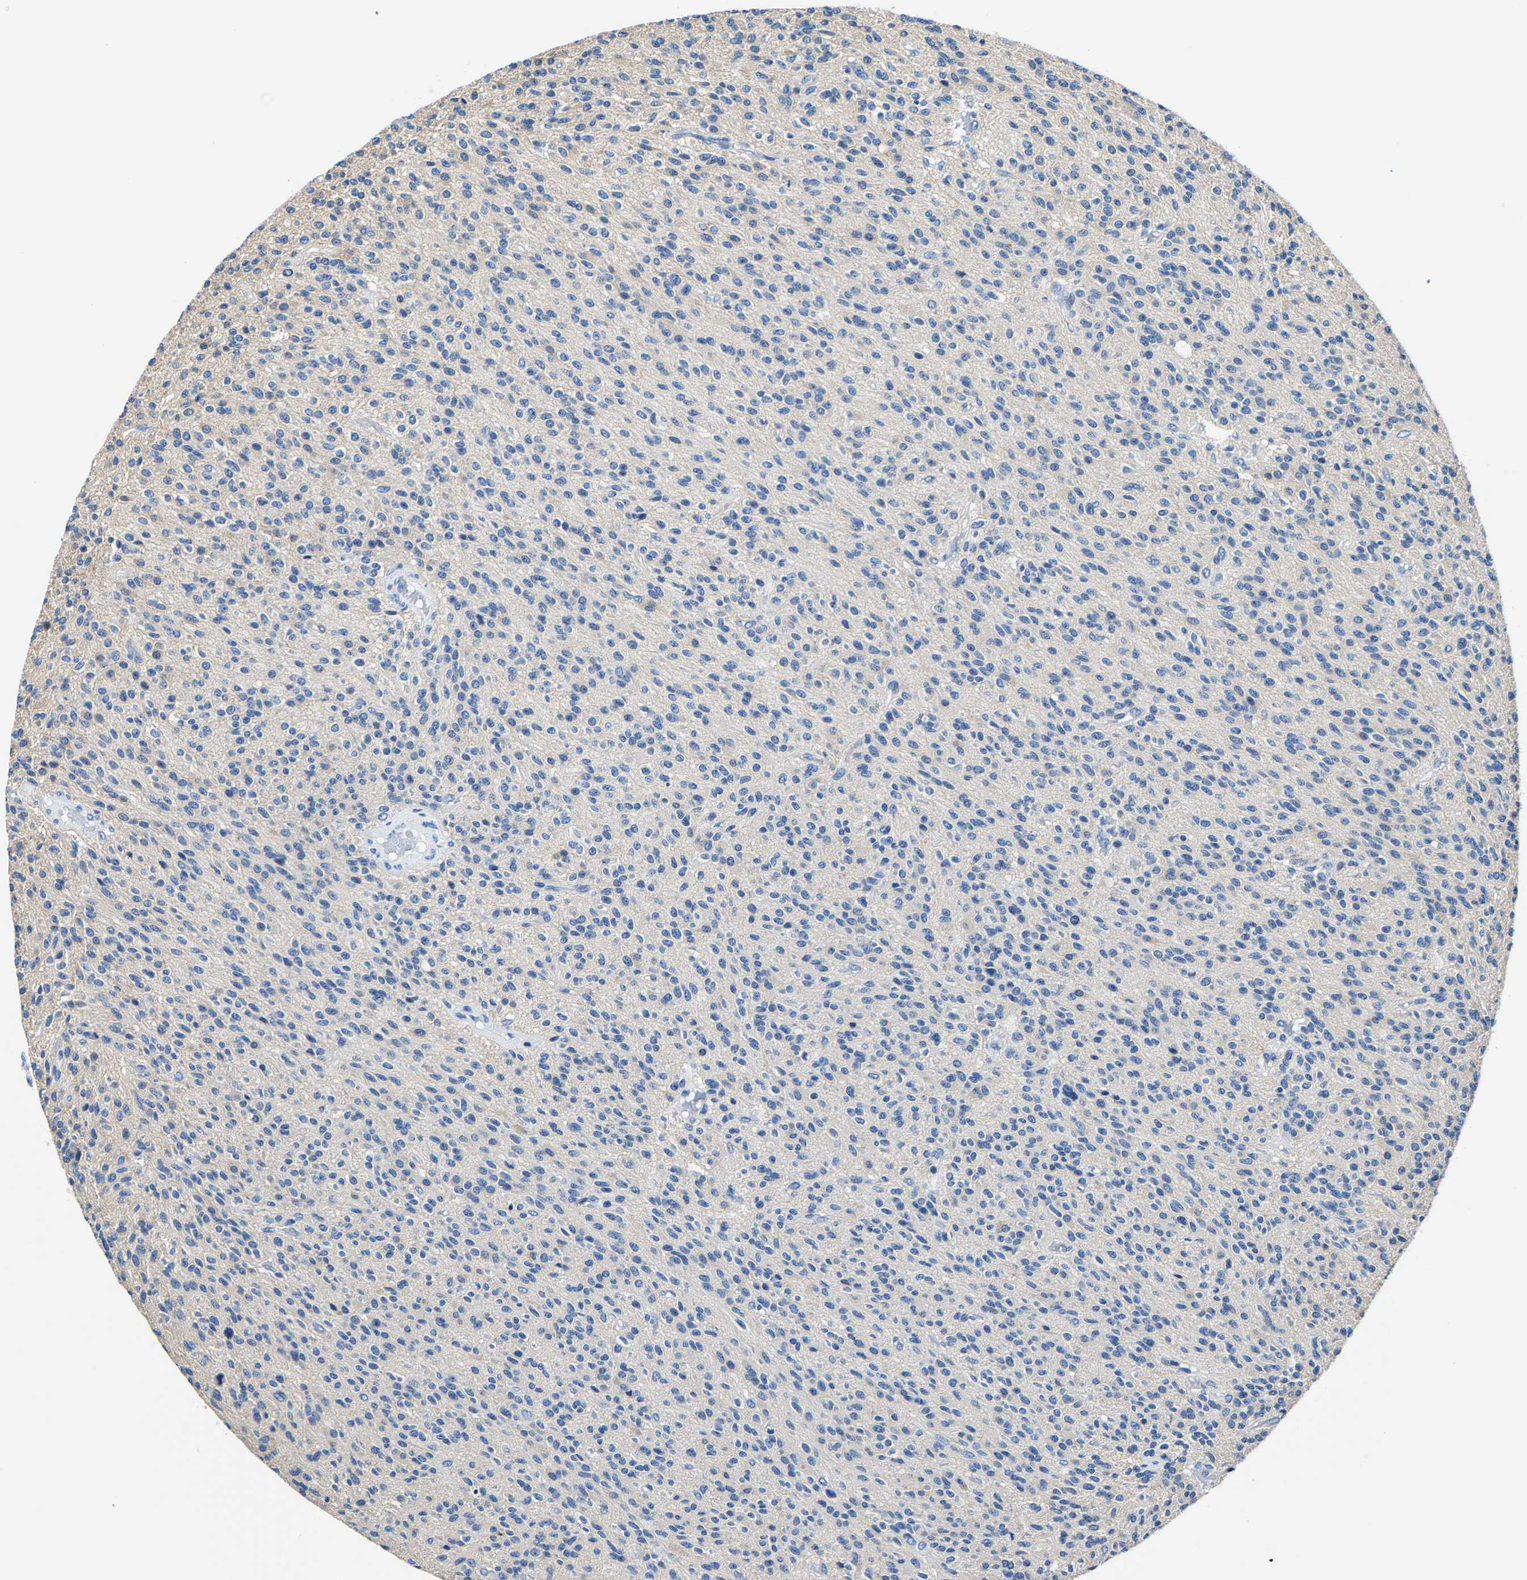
{"staining": {"intensity": "negative", "quantity": "none", "location": "none"}, "tissue": "glioma", "cell_type": "Tumor cells", "image_type": "cancer", "snomed": [{"axis": "morphology", "description": "Glioma, malignant, High grade"}, {"axis": "topography", "description": "Brain"}], "caption": "Image shows no protein expression in tumor cells of malignant glioma (high-grade) tissue.", "gene": "ALDOB", "patient": {"sex": "male", "age": 34}}